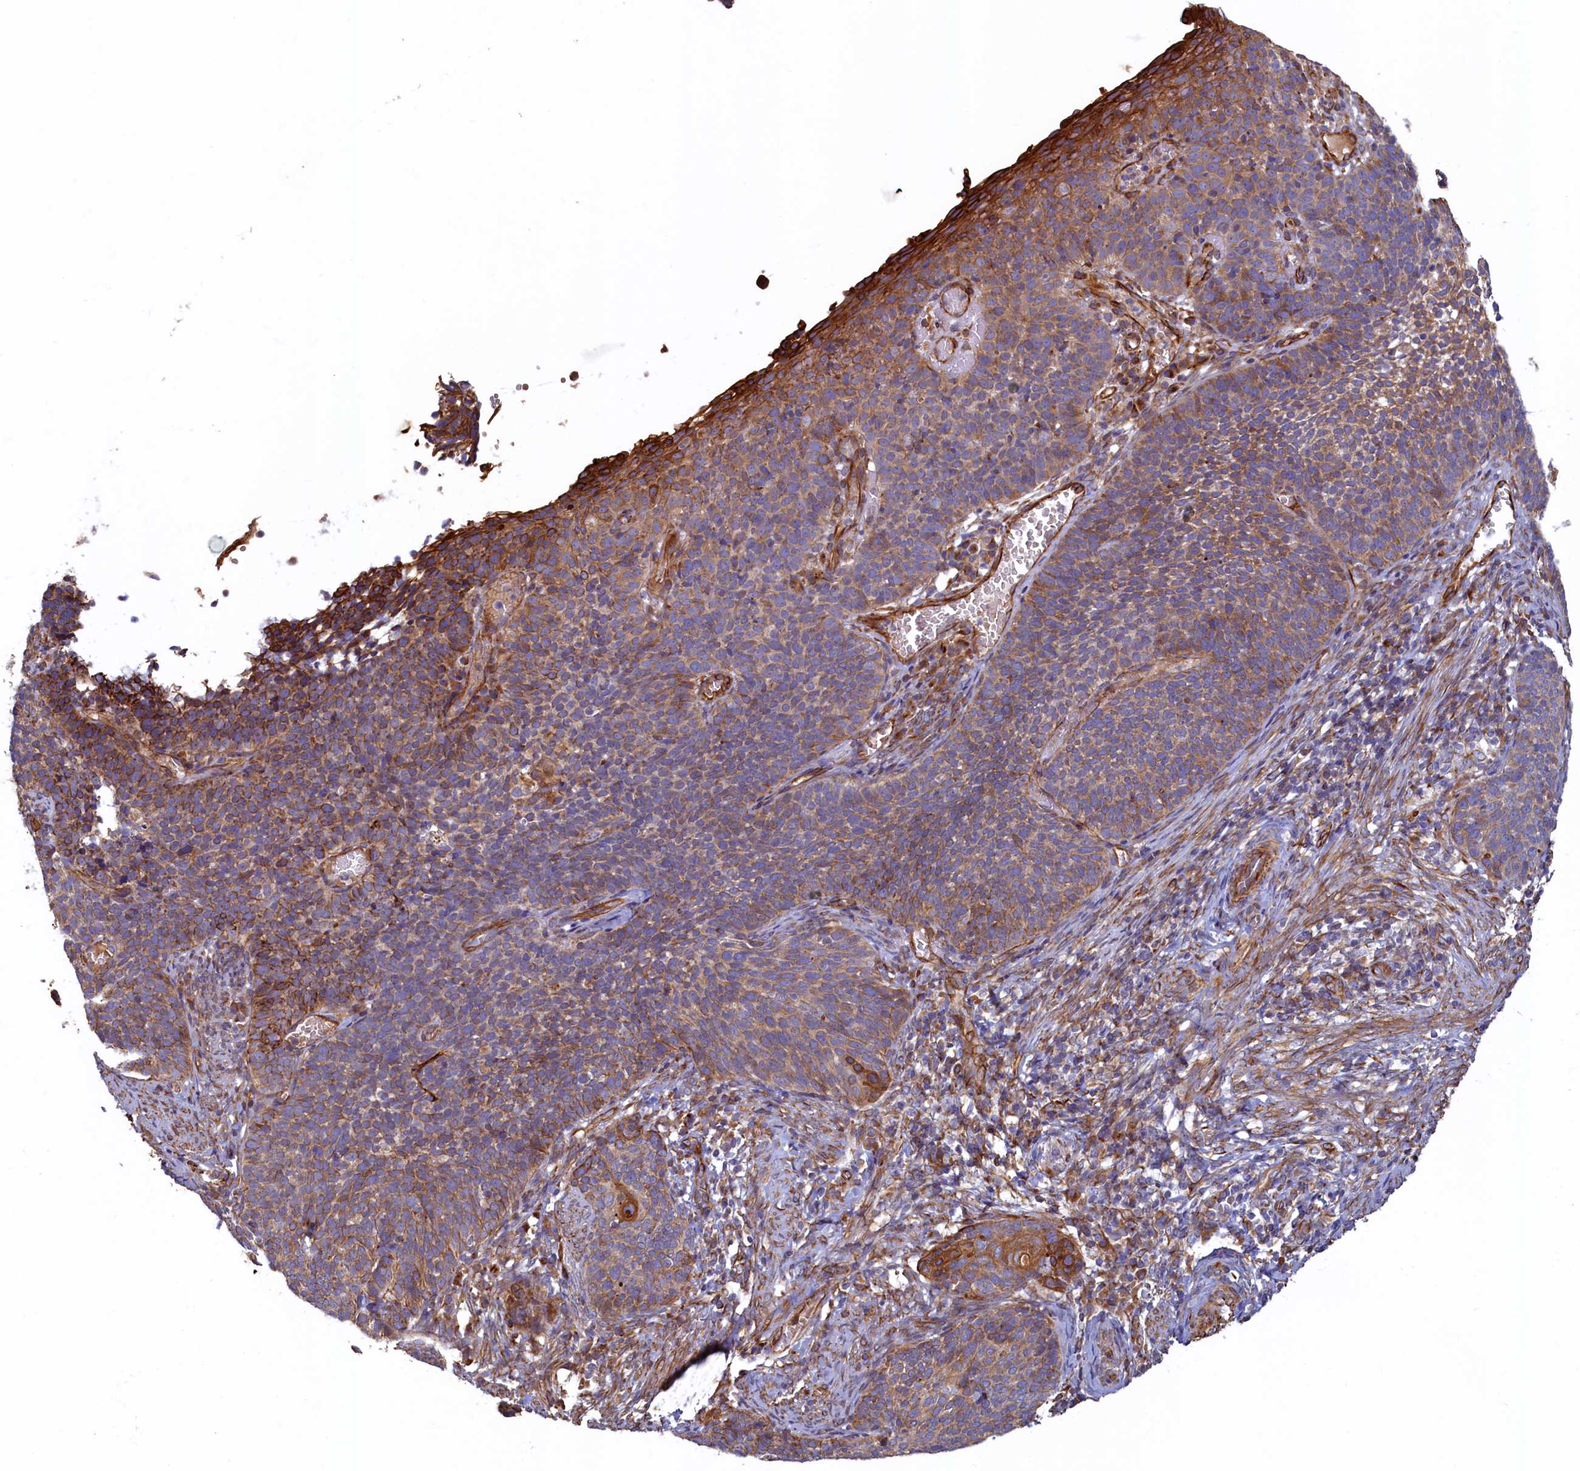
{"staining": {"intensity": "strong", "quantity": "25%-75%", "location": "cytoplasmic/membranous"}, "tissue": "cervical cancer", "cell_type": "Tumor cells", "image_type": "cancer", "snomed": [{"axis": "morphology", "description": "Normal tissue, NOS"}, {"axis": "morphology", "description": "Squamous cell carcinoma, NOS"}, {"axis": "topography", "description": "Cervix"}], "caption": "Protein expression analysis of cervical cancer (squamous cell carcinoma) exhibits strong cytoplasmic/membranous staining in approximately 25%-75% of tumor cells.", "gene": "LRRC57", "patient": {"sex": "female", "age": 39}}